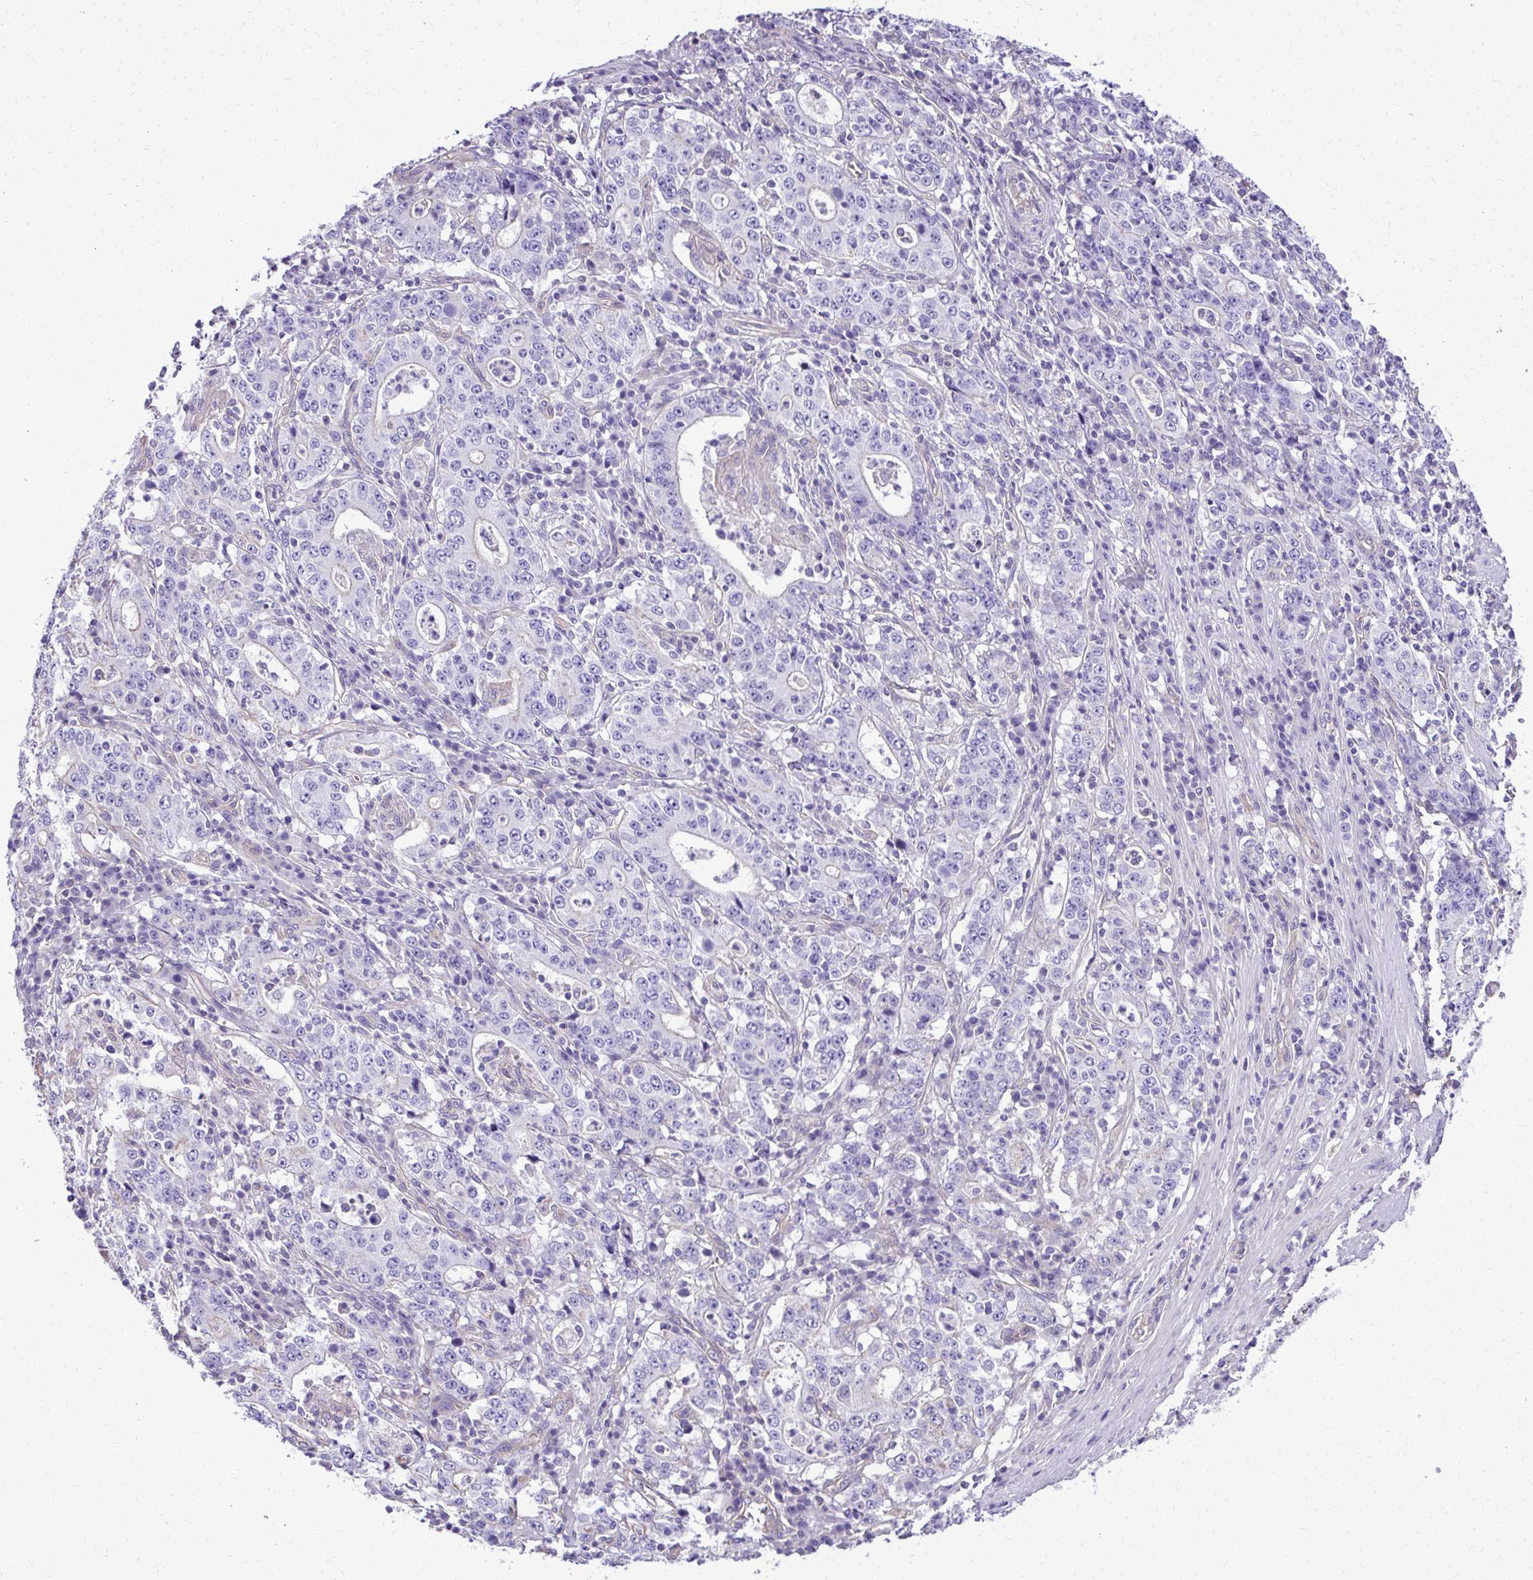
{"staining": {"intensity": "negative", "quantity": "none", "location": "none"}, "tissue": "stomach cancer", "cell_type": "Tumor cells", "image_type": "cancer", "snomed": [{"axis": "morphology", "description": "Normal tissue, NOS"}, {"axis": "morphology", "description": "Adenocarcinoma, NOS"}, {"axis": "topography", "description": "Stomach, upper"}, {"axis": "topography", "description": "Stomach"}], "caption": "Immunohistochemical staining of human adenocarcinoma (stomach) exhibits no significant staining in tumor cells.", "gene": "RUNDC3B", "patient": {"sex": "male", "age": 59}}